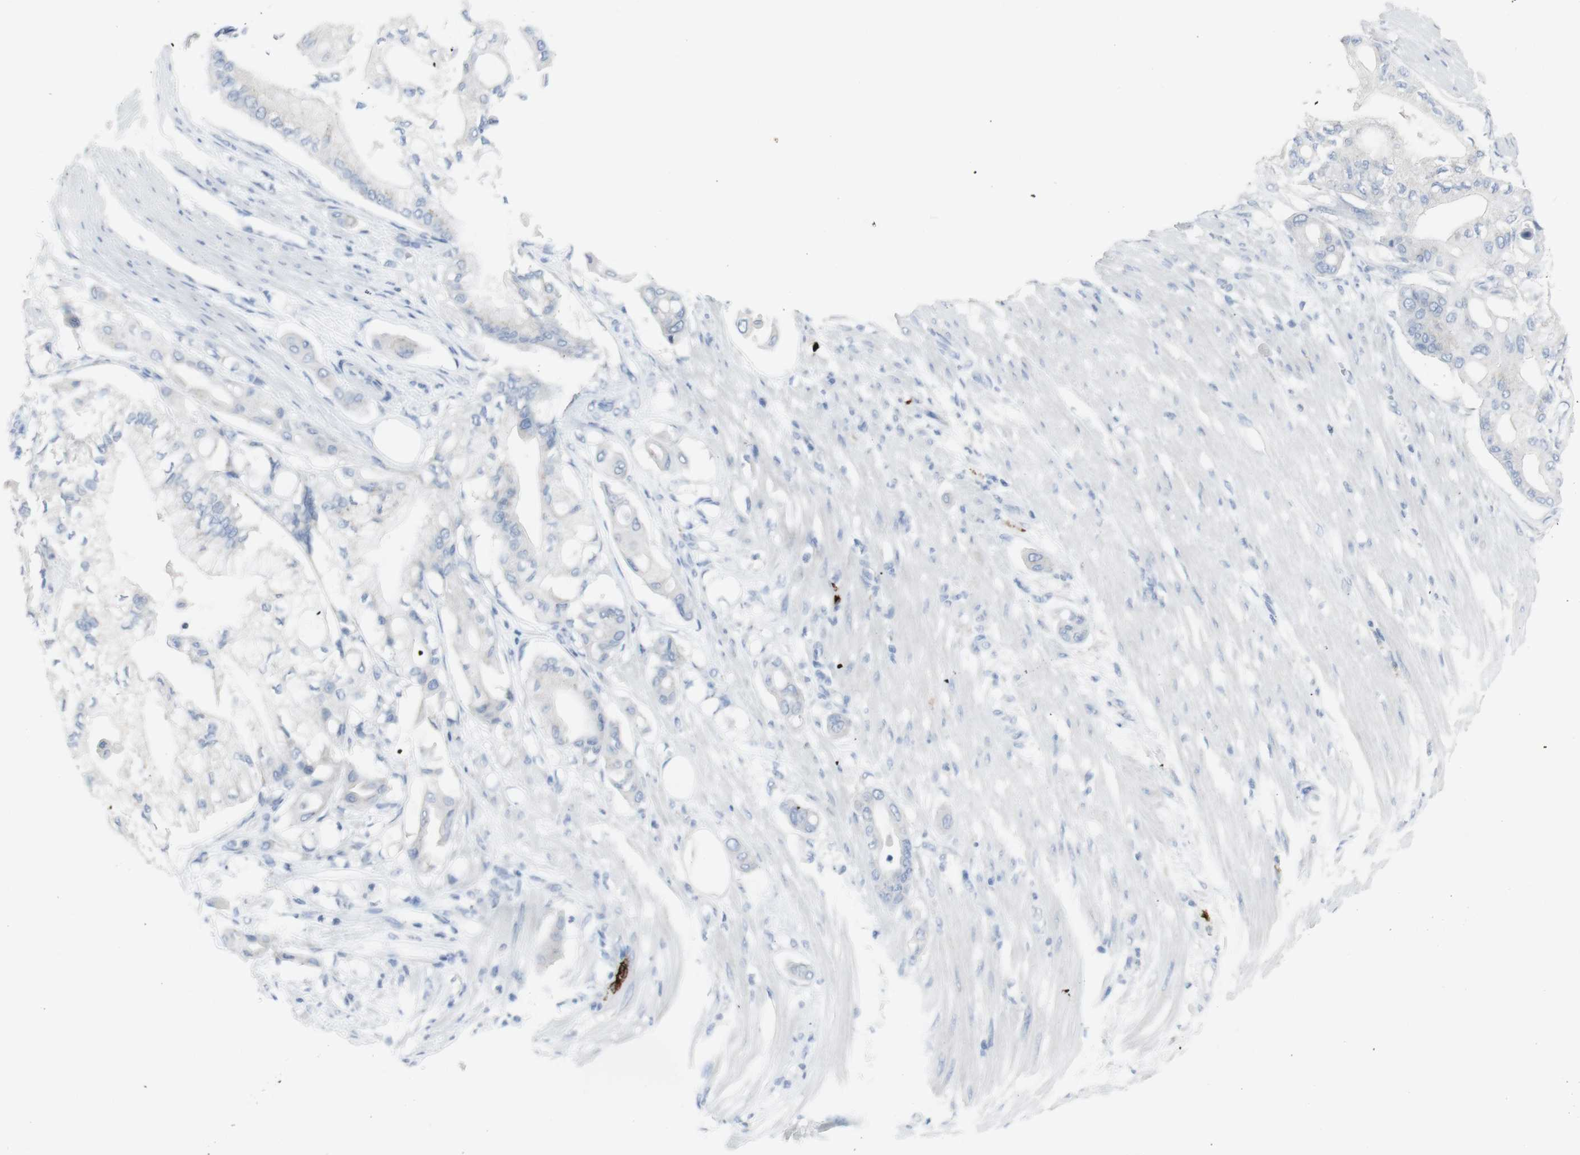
{"staining": {"intensity": "weak", "quantity": "<25%", "location": "cytoplasmic/membranous"}, "tissue": "pancreatic cancer", "cell_type": "Tumor cells", "image_type": "cancer", "snomed": [{"axis": "morphology", "description": "Adenocarcinoma, NOS"}, {"axis": "morphology", "description": "Adenocarcinoma, metastatic, NOS"}, {"axis": "topography", "description": "Lymph node"}, {"axis": "topography", "description": "Pancreas"}, {"axis": "topography", "description": "Duodenum"}], "caption": "A high-resolution photomicrograph shows immunohistochemistry (IHC) staining of pancreatic cancer (adenocarcinoma), which displays no significant staining in tumor cells. Brightfield microscopy of IHC stained with DAB (brown) and hematoxylin (blue), captured at high magnification.", "gene": "CD207", "patient": {"sex": "female", "age": 64}}